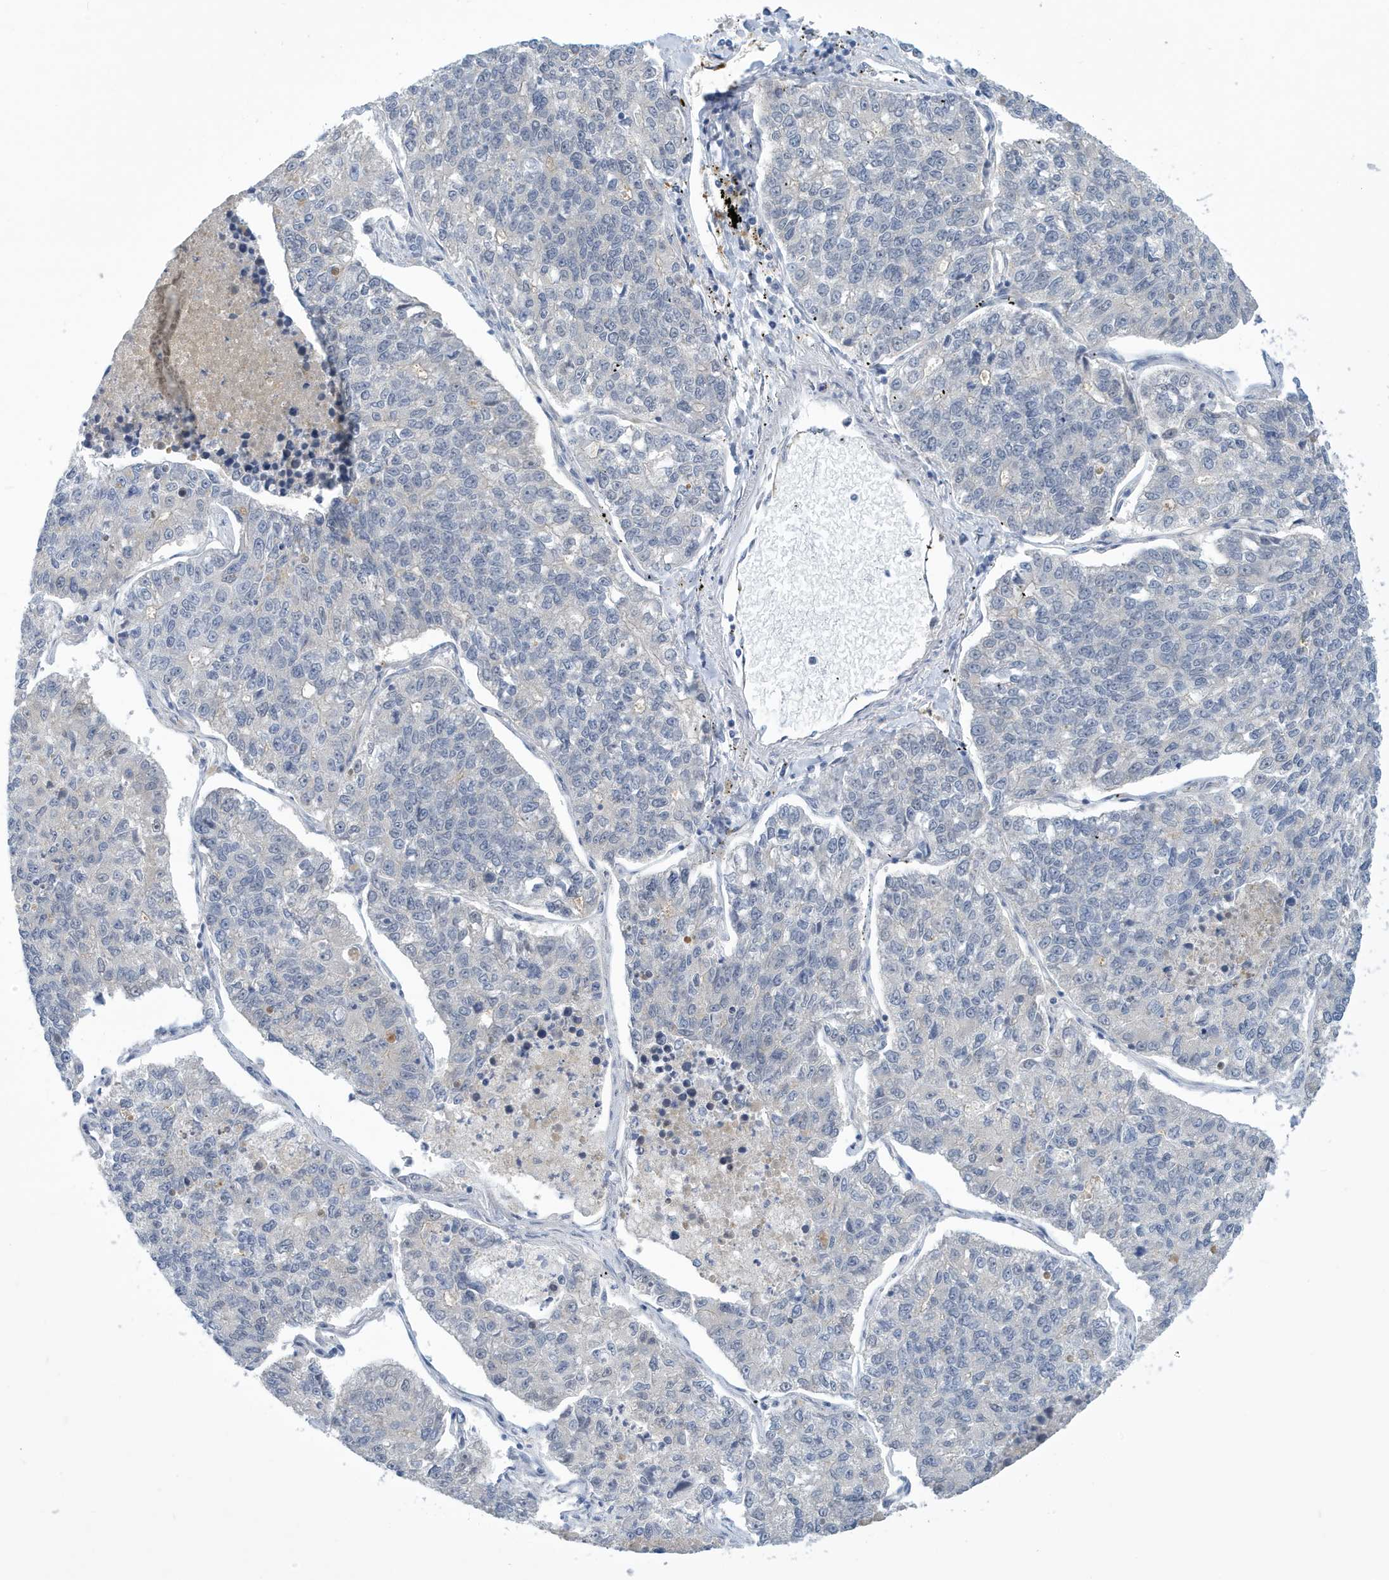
{"staining": {"intensity": "negative", "quantity": "none", "location": "none"}, "tissue": "lung cancer", "cell_type": "Tumor cells", "image_type": "cancer", "snomed": [{"axis": "morphology", "description": "Adenocarcinoma, NOS"}, {"axis": "topography", "description": "Lung"}], "caption": "IHC micrograph of lung adenocarcinoma stained for a protein (brown), which shows no expression in tumor cells.", "gene": "VTA1", "patient": {"sex": "male", "age": 49}}